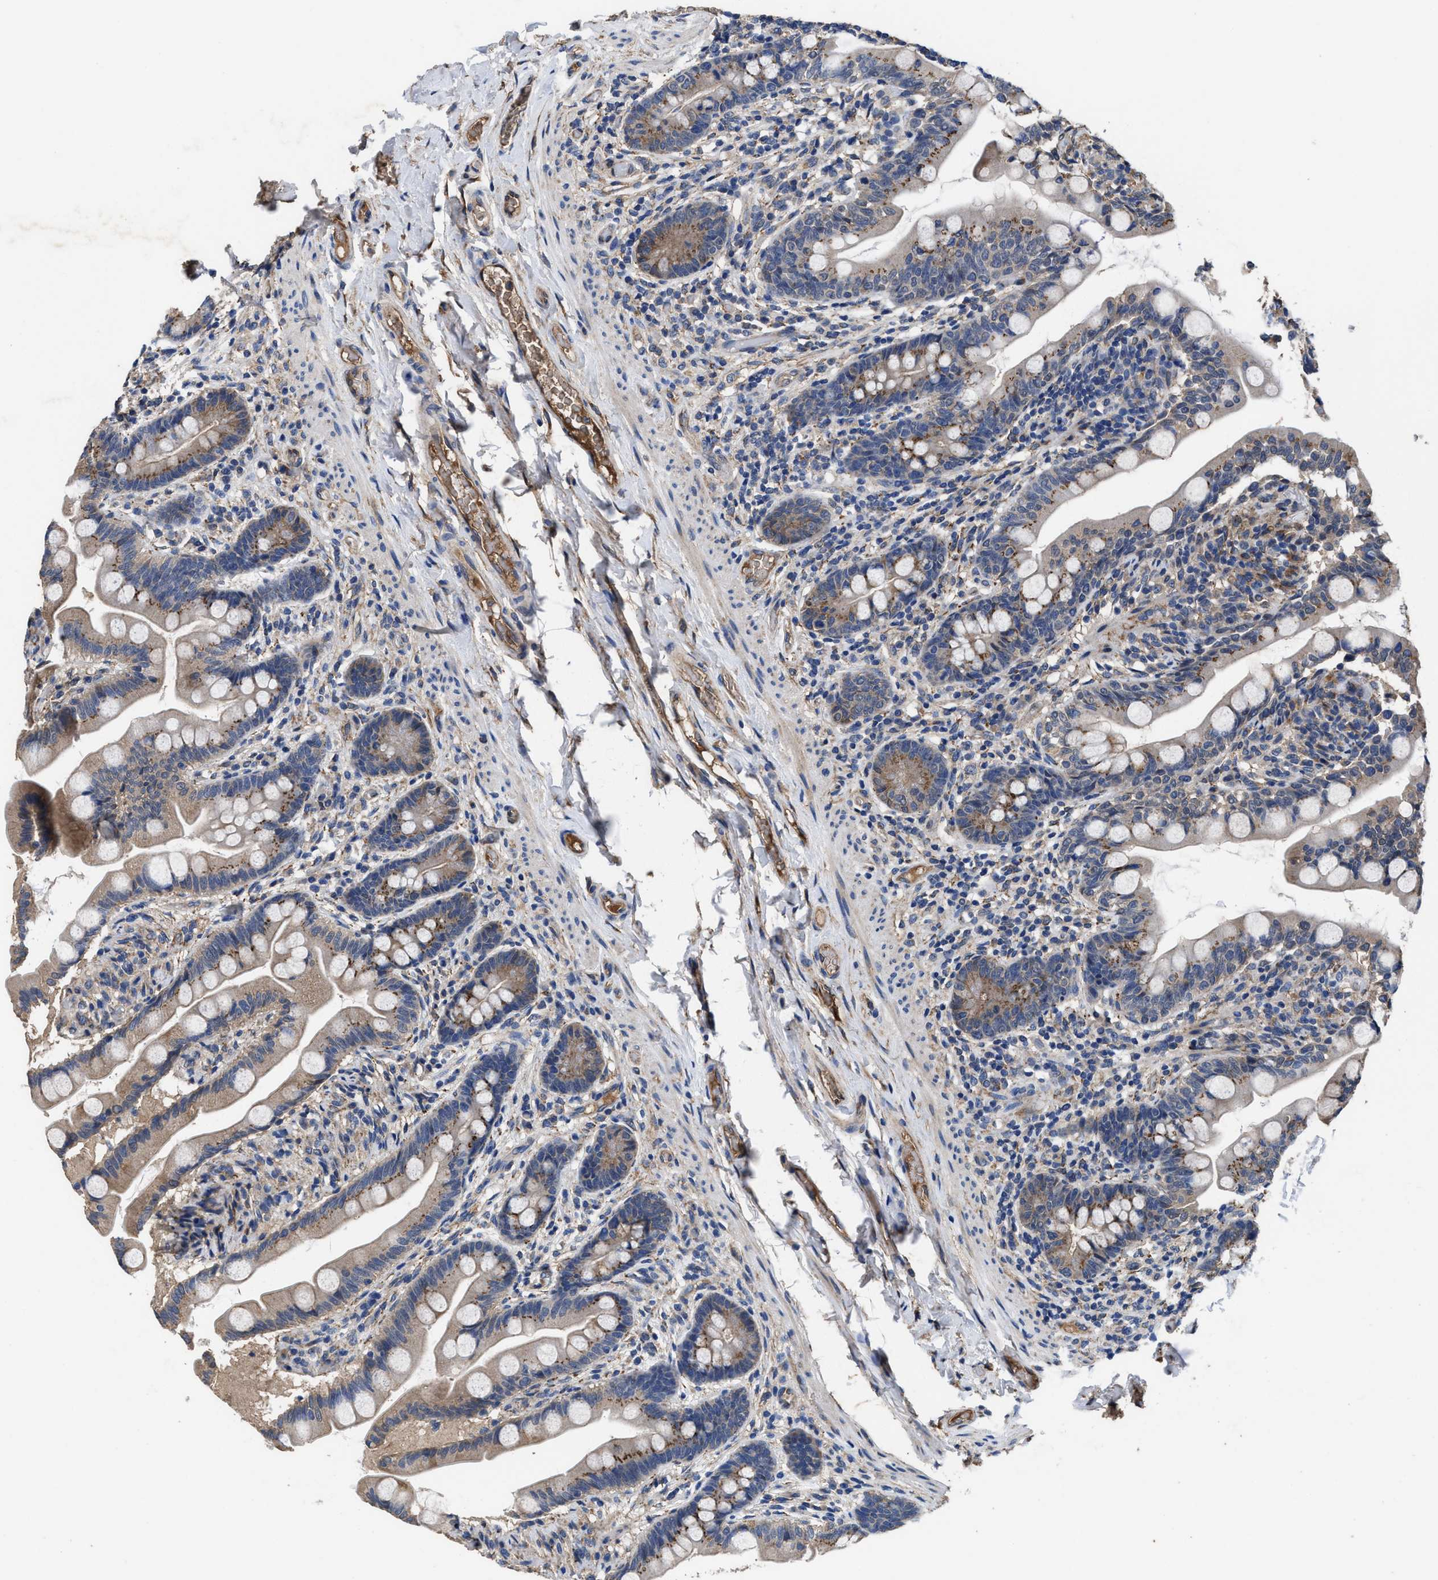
{"staining": {"intensity": "moderate", "quantity": ">75%", "location": "cytoplasmic/membranous"}, "tissue": "small intestine", "cell_type": "Glandular cells", "image_type": "normal", "snomed": [{"axis": "morphology", "description": "Normal tissue, NOS"}, {"axis": "topography", "description": "Small intestine"}], "caption": "An image of human small intestine stained for a protein displays moderate cytoplasmic/membranous brown staining in glandular cells. (IHC, brightfield microscopy, high magnification).", "gene": "IDNK", "patient": {"sex": "female", "age": 56}}